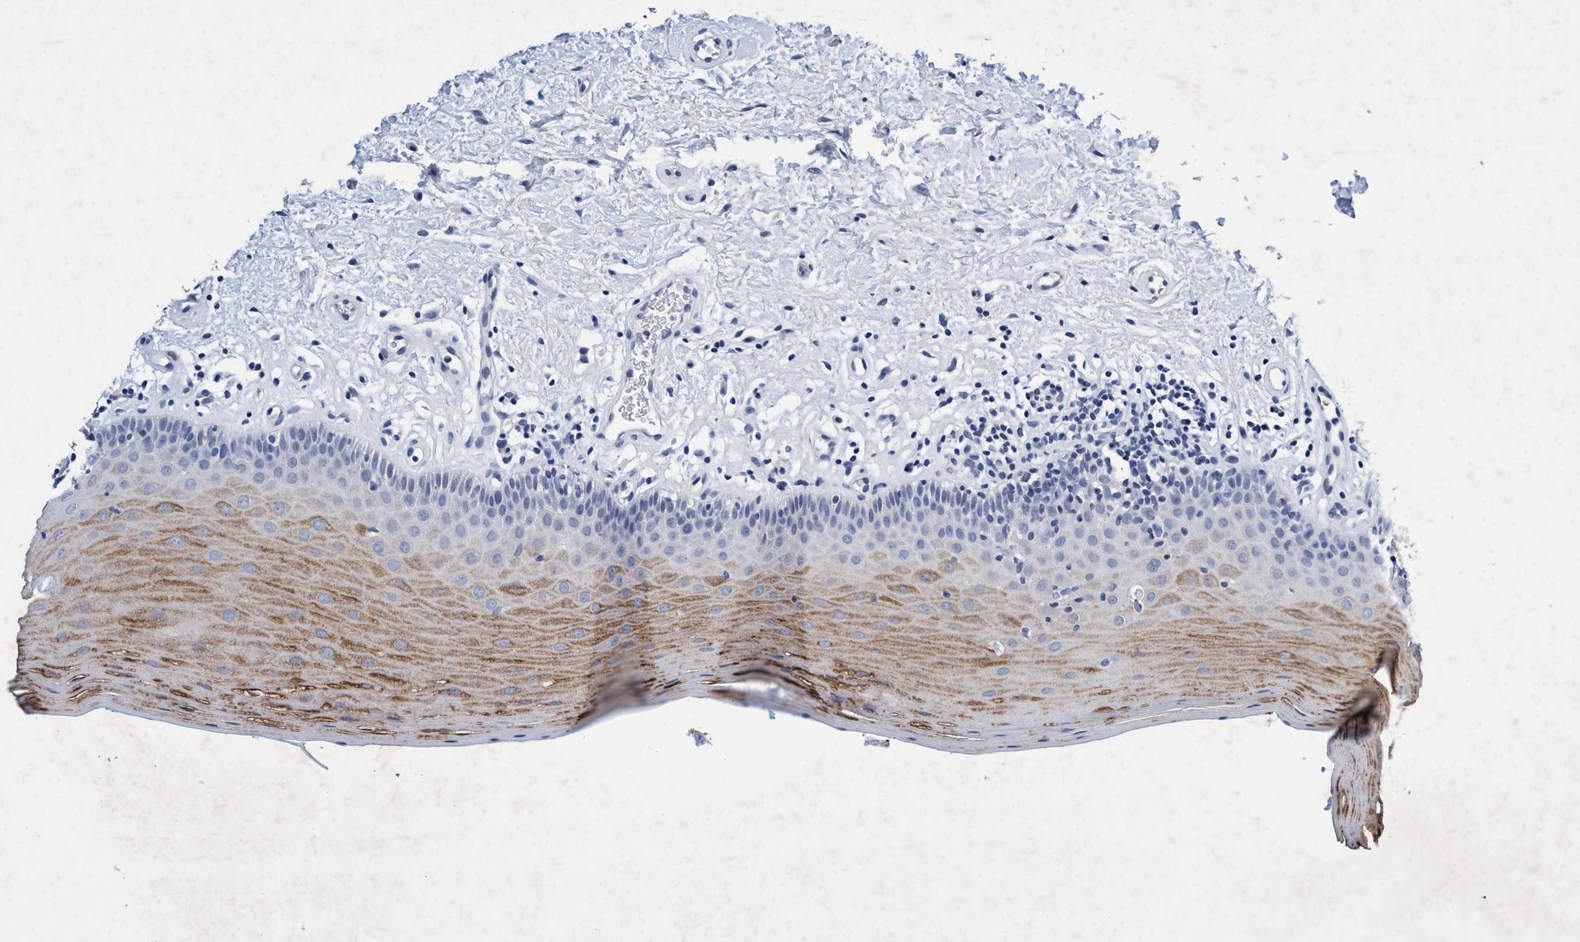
{"staining": {"intensity": "moderate", "quantity": "25%-75%", "location": "cytoplasmic/membranous"}, "tissue": "oral mucosa", "cell_type": "Squamous epithelial cells", "image_type": "normal", "snomed": [{"axis": "morphology", "description": "Normal tissue, NOS"}, {"axis": "topography", "description": "Skeletal muscle"}, {"axis": "topography", "description": "Oral tissue"}], "caption": "Moderate cytoplasmic/membranous staining is present in approximately 25%-75% of squamous epithelial cells in benign oral mucosa. The staining was performed using DAB to visualize the protein expression in brown, while the nuclei were stained in blue with hematoxylin (Magnification: 20x).", "gene": "GRB14", "patient": {"sex": "male", "age": 58}}